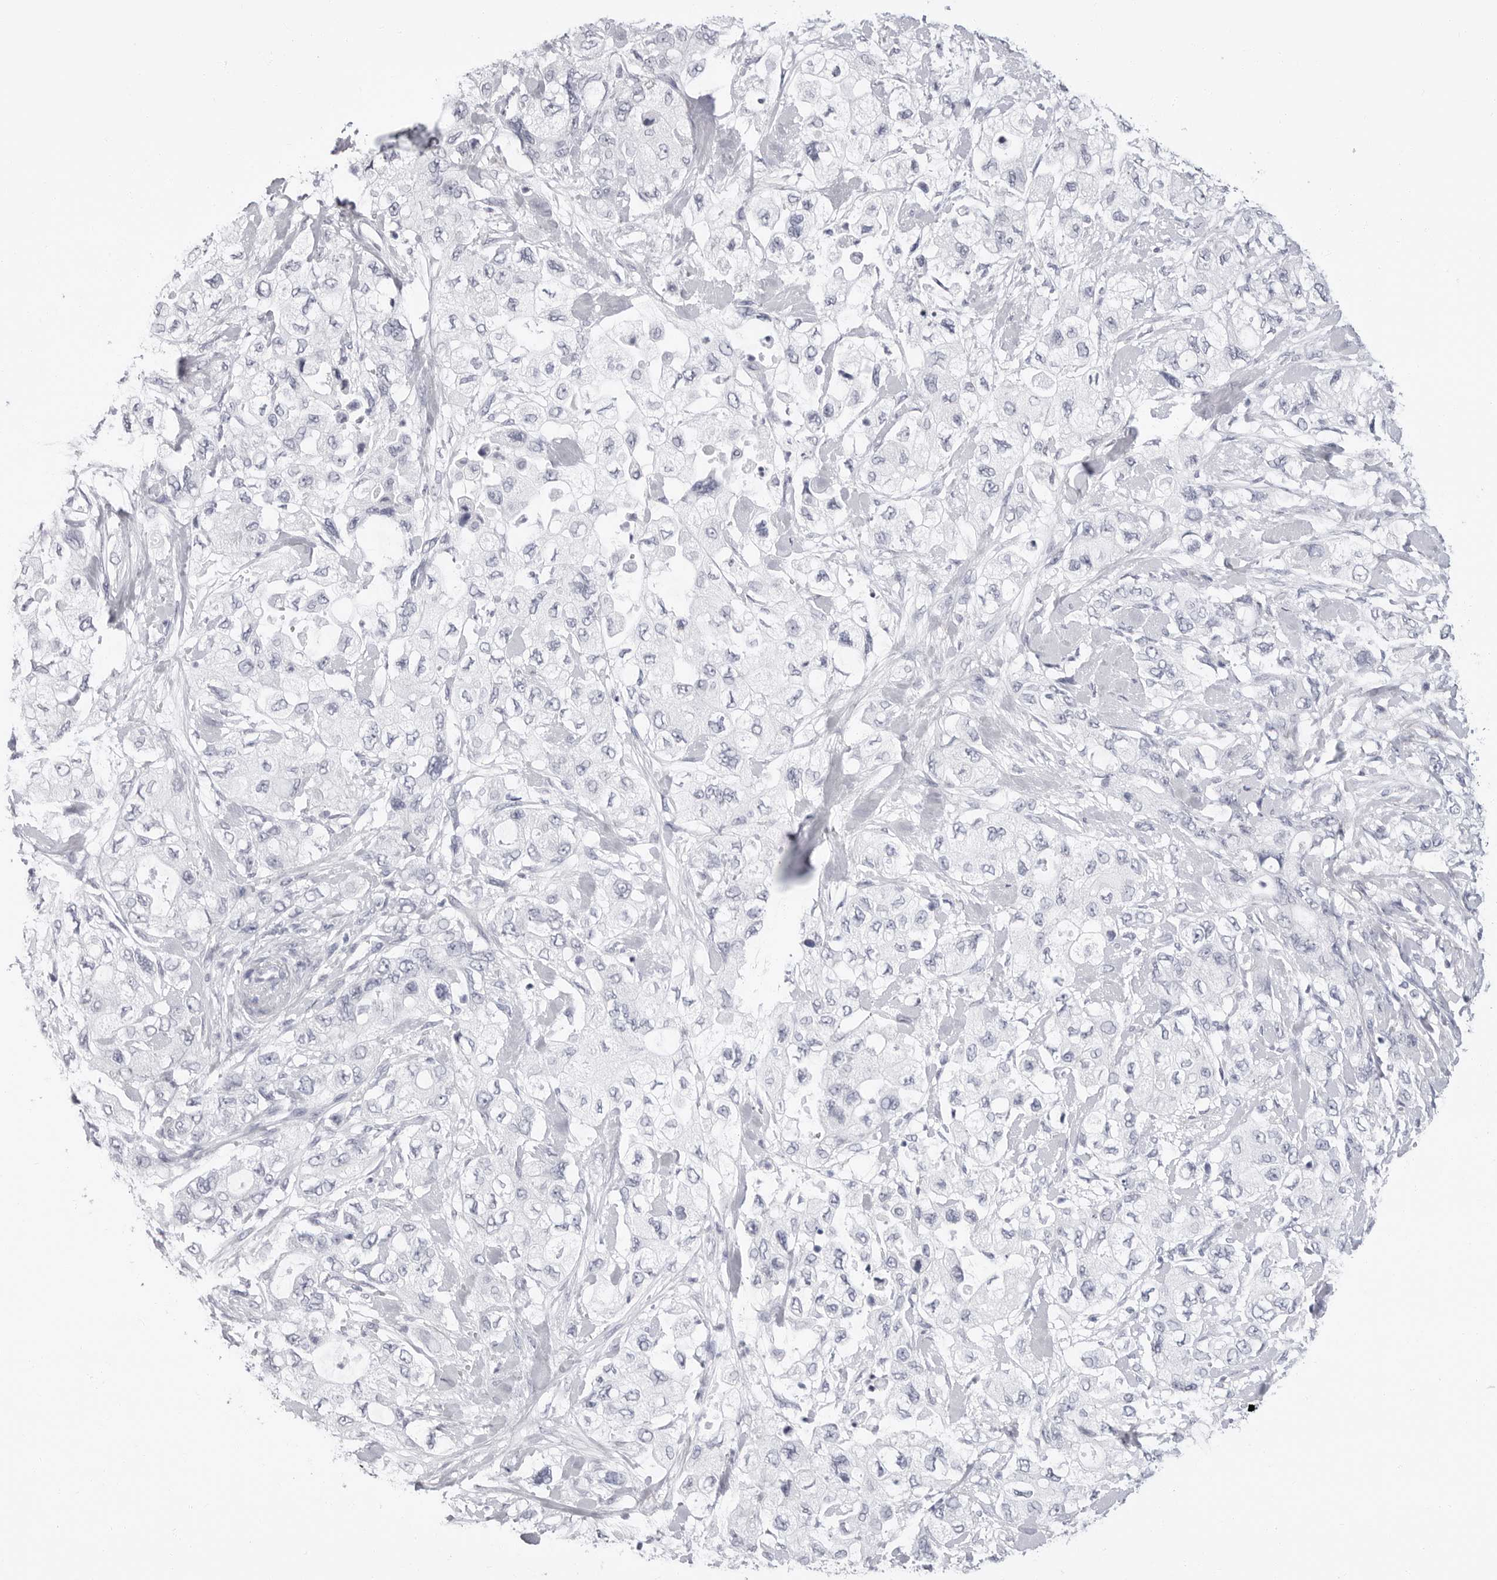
{"staining": {"intensity": "negative", "quantity": "none", "location": "none"}, "tissue": "pancreatic cancer", "cell_type": "Tumor cells", "image_type": "cancer", "snomed": [{"axis": "morphology", "description": "Adenocarcinoma, NOS"}, {"axis": "topography", "description": "Pancreas"}], "caption": "The immunohistochemistry (IHC) image has no significant positivity in tumor cells of pancreatic cancer (adenocarcinoma) tissue.", "gene": "ERICH3", "patient": {"sex": "female", "age": 73}}